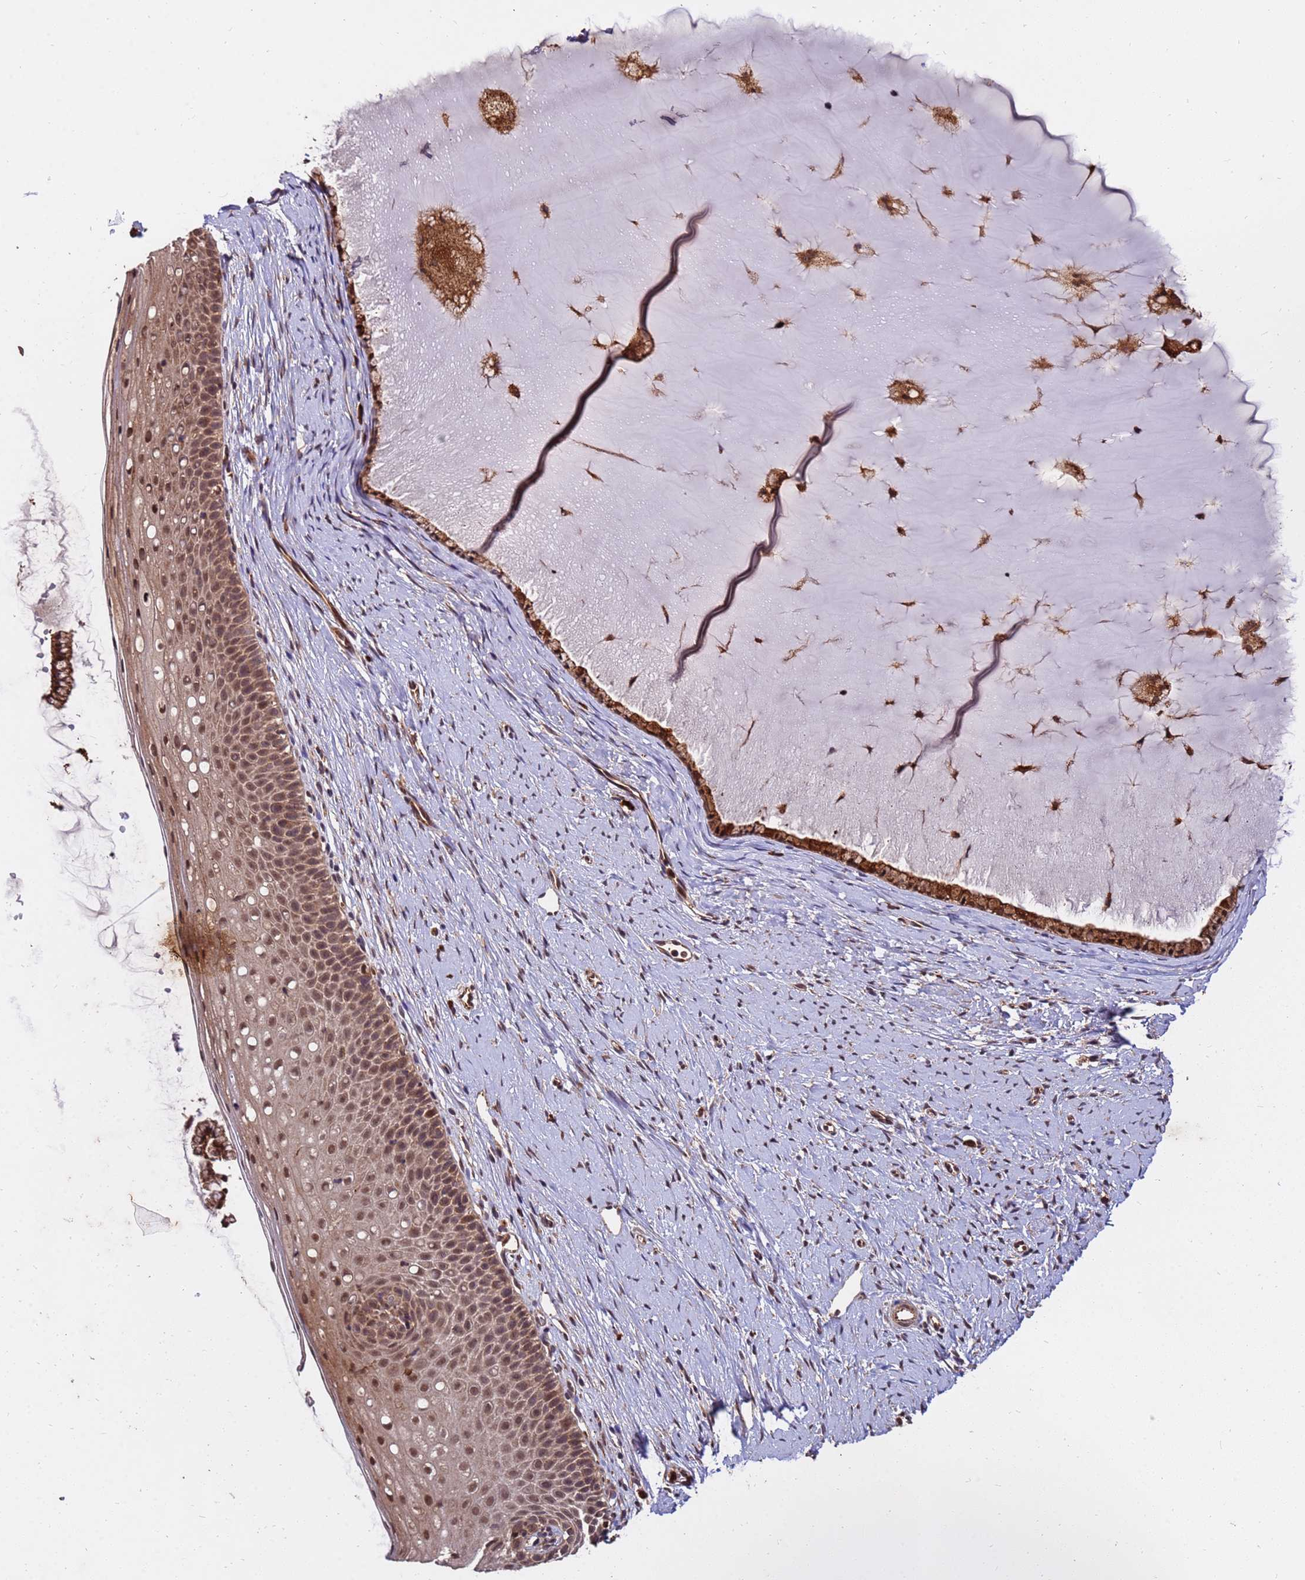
{"staining": {"intensity": "strong", "quantity": ">75%", "location": "cytoplasmic/membranous,nuclear"}, "tissue": "cervix", "cell_type": "Glandular cells", "image_type": "normal", "snomed": [{"axis": "morphology", "description": "Normal tissue, NOS"}, {"axis": "topography", "description": "Cervix"}], "caption": "Immunohistochemical staining of unremarkable cervix reveals strong cytoplasmic/membranous,nuclear protein staining in approximately >75% of glandular cells. Immunohistochemistry stains the protein of interest in brown and the nuclei are stained blue.", "gene": "ZNF619", "patient": {"sex": "female", "age": 57}}